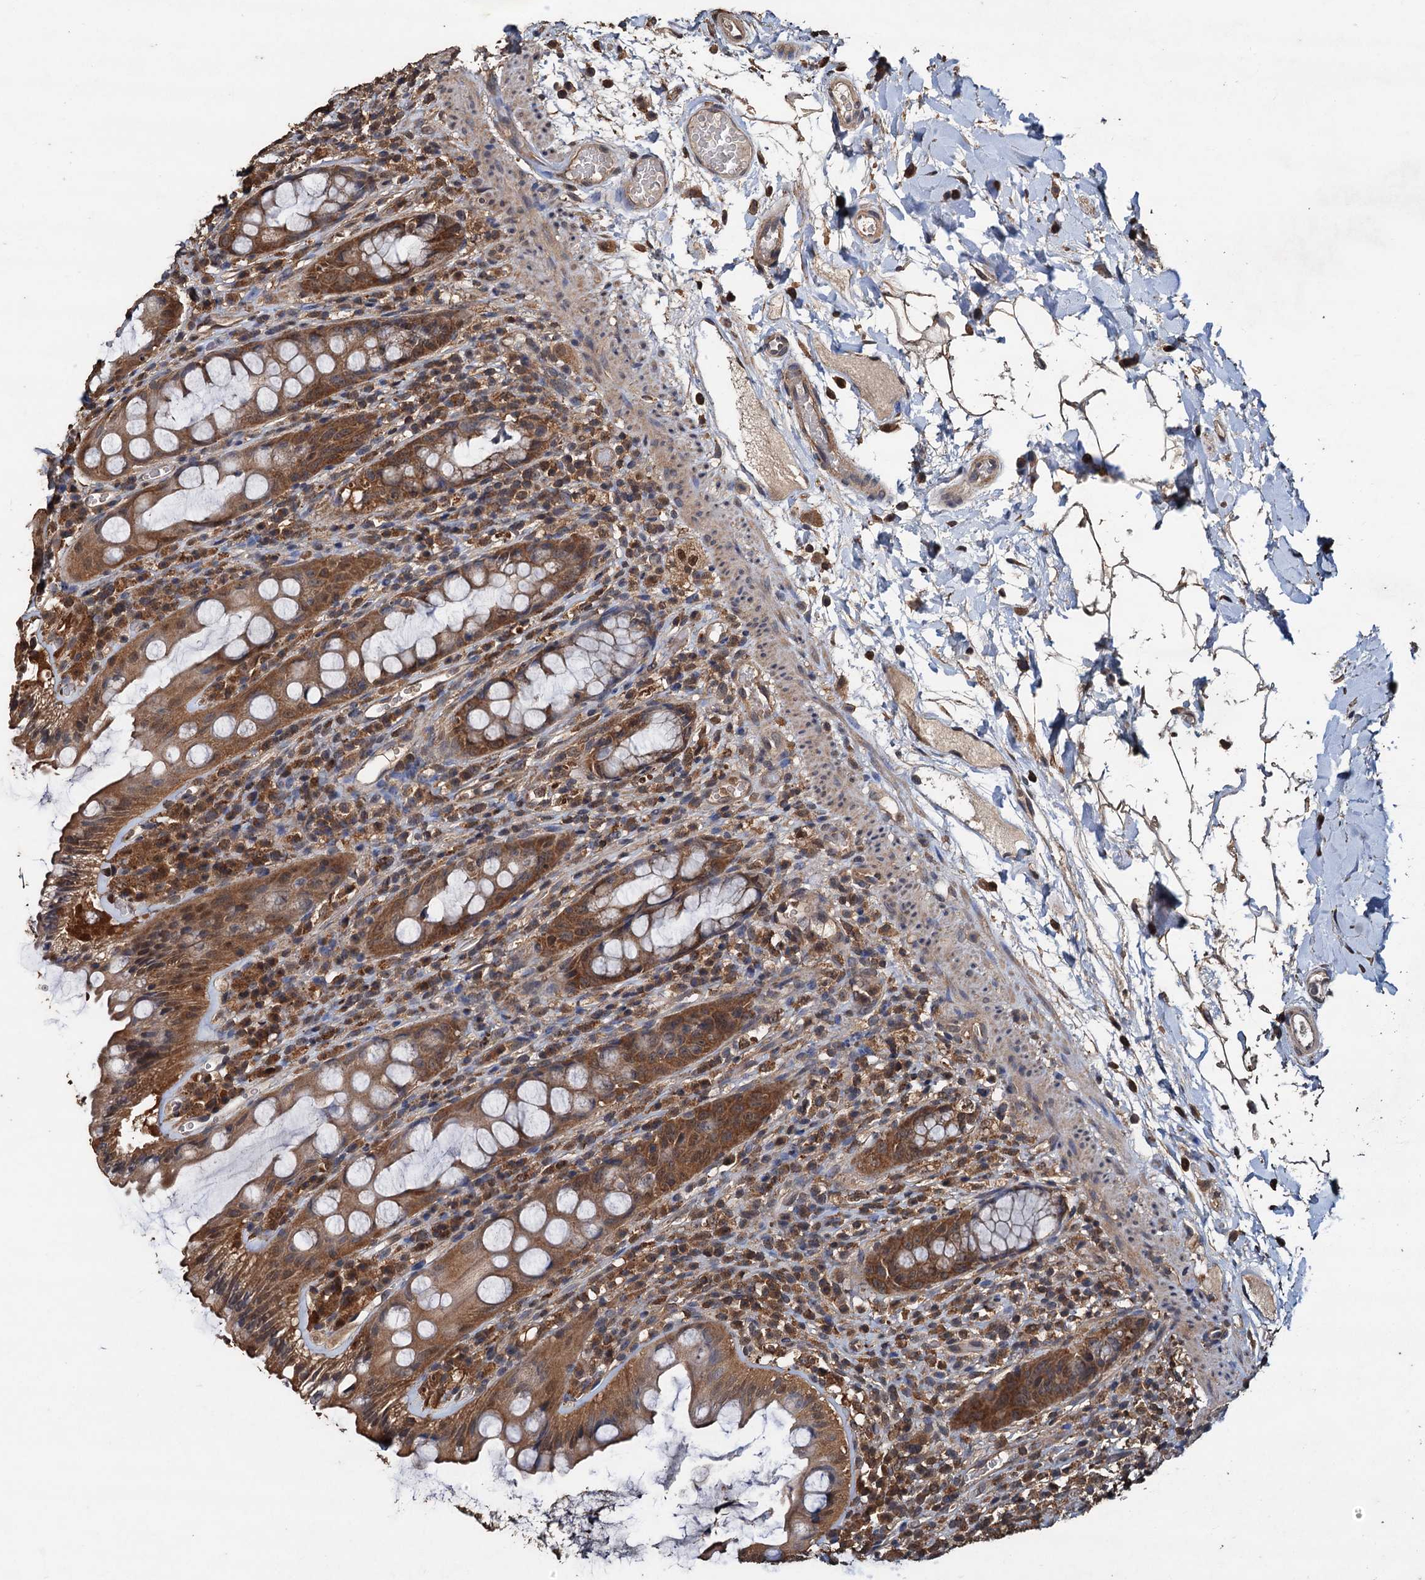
{"staining": {"intensity": "moderate", "quantity": ">75%", "location": "cytoplasmic/membranous"}, "tissue": "rectum", "cell_type": "Glandular cells", "image_type": "normal", "snomed": [{"axis": "morphology", "description": "Normal tissue, NOS"}, {"axis": "topography", "description": "Rectum"}], "caption": "Moderate cytoplasmic/membranous staining for a protein is identified in about >75% of glandular cells of benign rectum using IHC.", "gene": "PSMD9", "patient": {"sex": "female", "age": 57}}